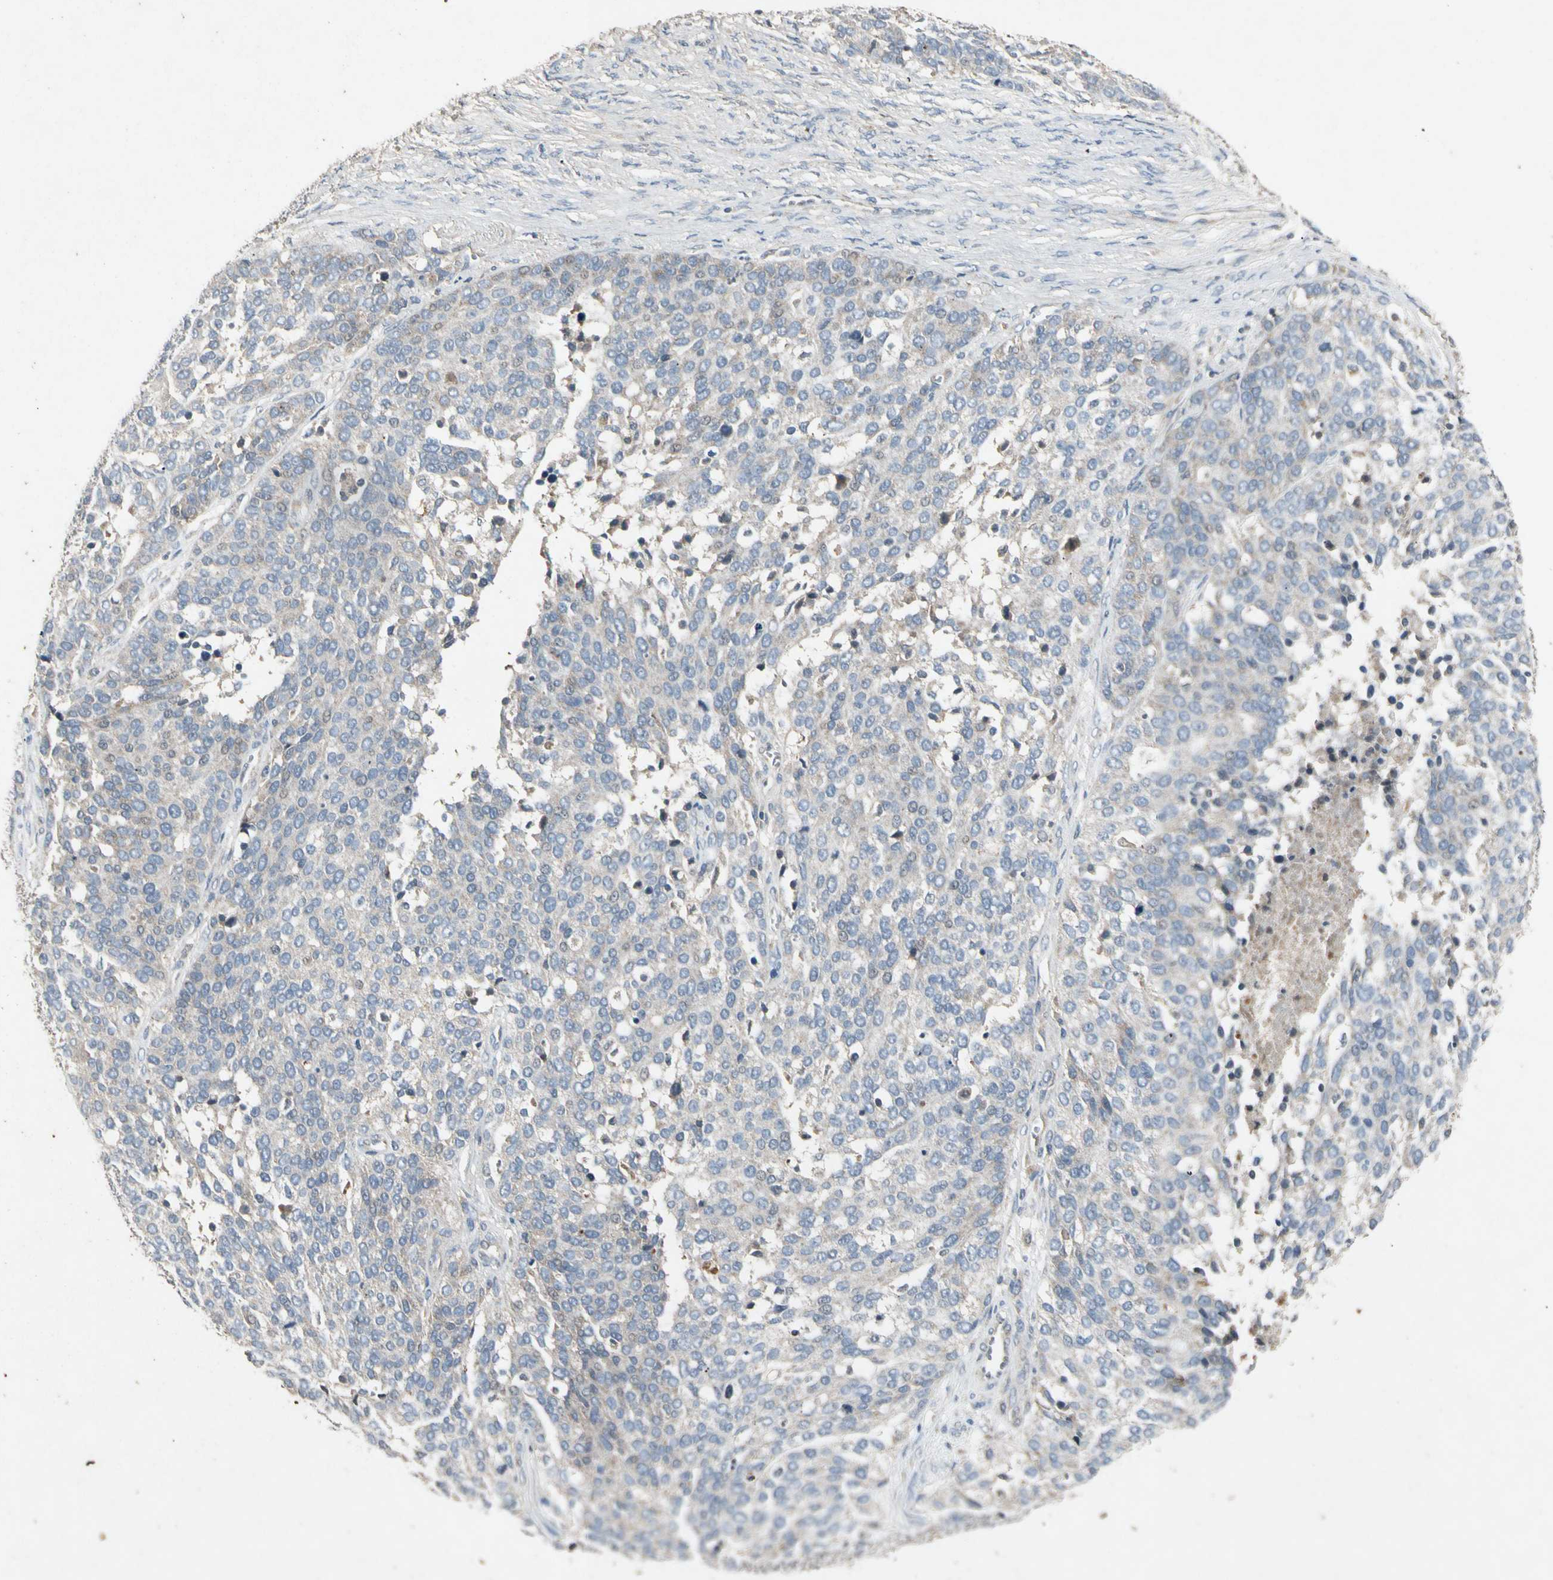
{"staining": {"intensity": "weak", "quantity": "<25%", "location": "cytoplasmic/membranous"}, "tissue": "ovarian cancer", "cell_type": "Tumor cells", "image_type": "cancer", "snomed": [{"axis": "morphology", "description": "Cystadenocarcinoma, serous, NOS"}, {"axis": "topography", "description": "Ovary"}], "caption": "Immunohistochemistry histopathology image of human serous cystadenocarcinoma (ovarian) stained for a protein (brown), which demonstrates no positivity in tumor cells.", "gene": "GPLD1", "patient": {"sex": "female", "age": 44}}